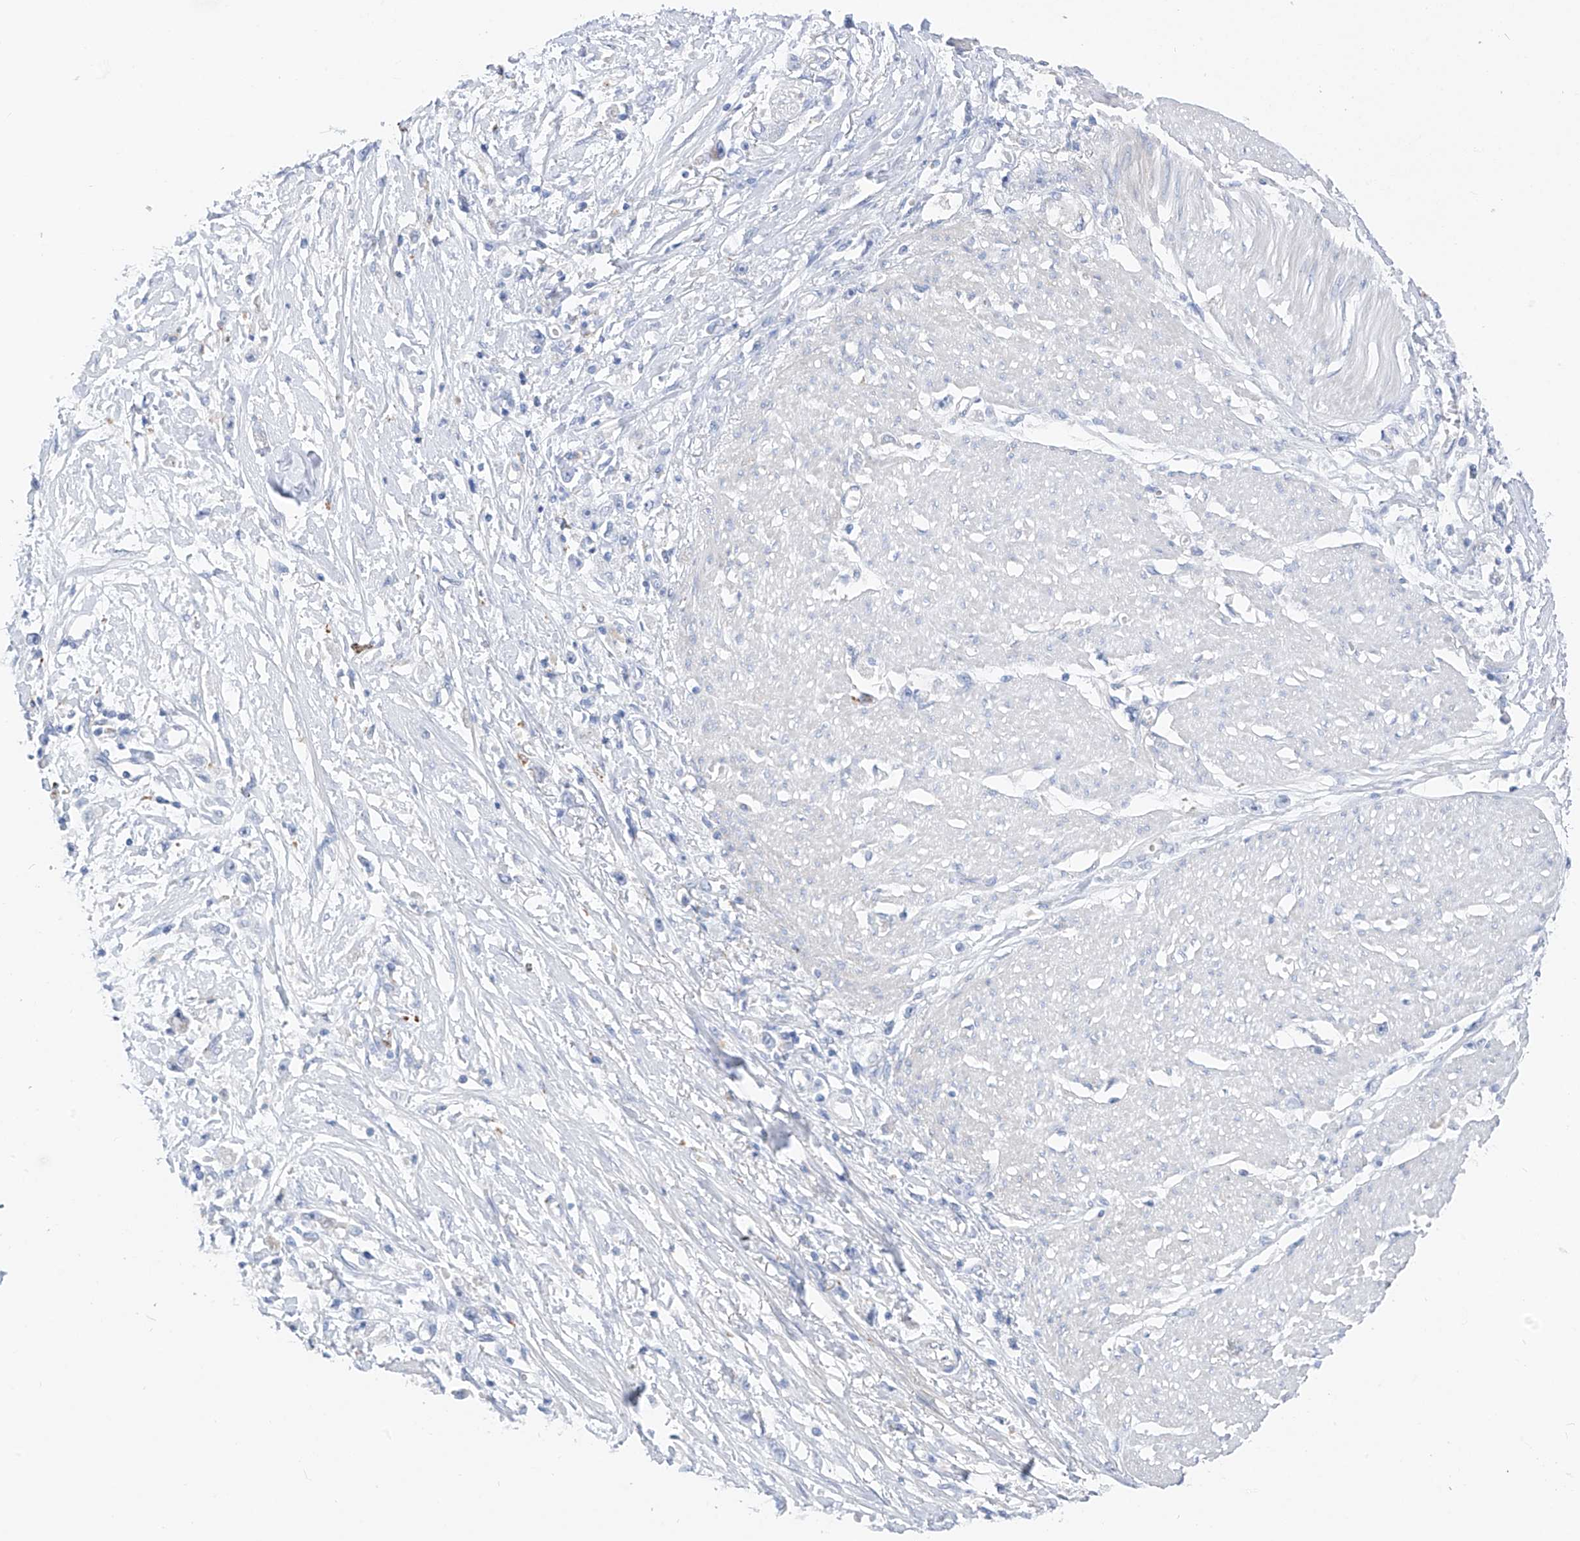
{"staining": {"intensity": "negative", "quantity": "none", "location": "none"}, "tissue": "stomach cancer", "cell_type": "Tumor cells", "image_type": "cancer", "snomed": [{"axis": "morphology", "description": "Adenocarcinoma, NOS"}, {"axis": "topography", "description": "Stomach"}], "caption": "High magnification brightfield microscopy of stomach cancer (adenocarcinoma) stained with DAB (brown) and counterstained with hematoxylin (blue): tumor cells show no significant expression.", "gene": "ITGA9", "patient": {"sex": "female", "age": 59}}